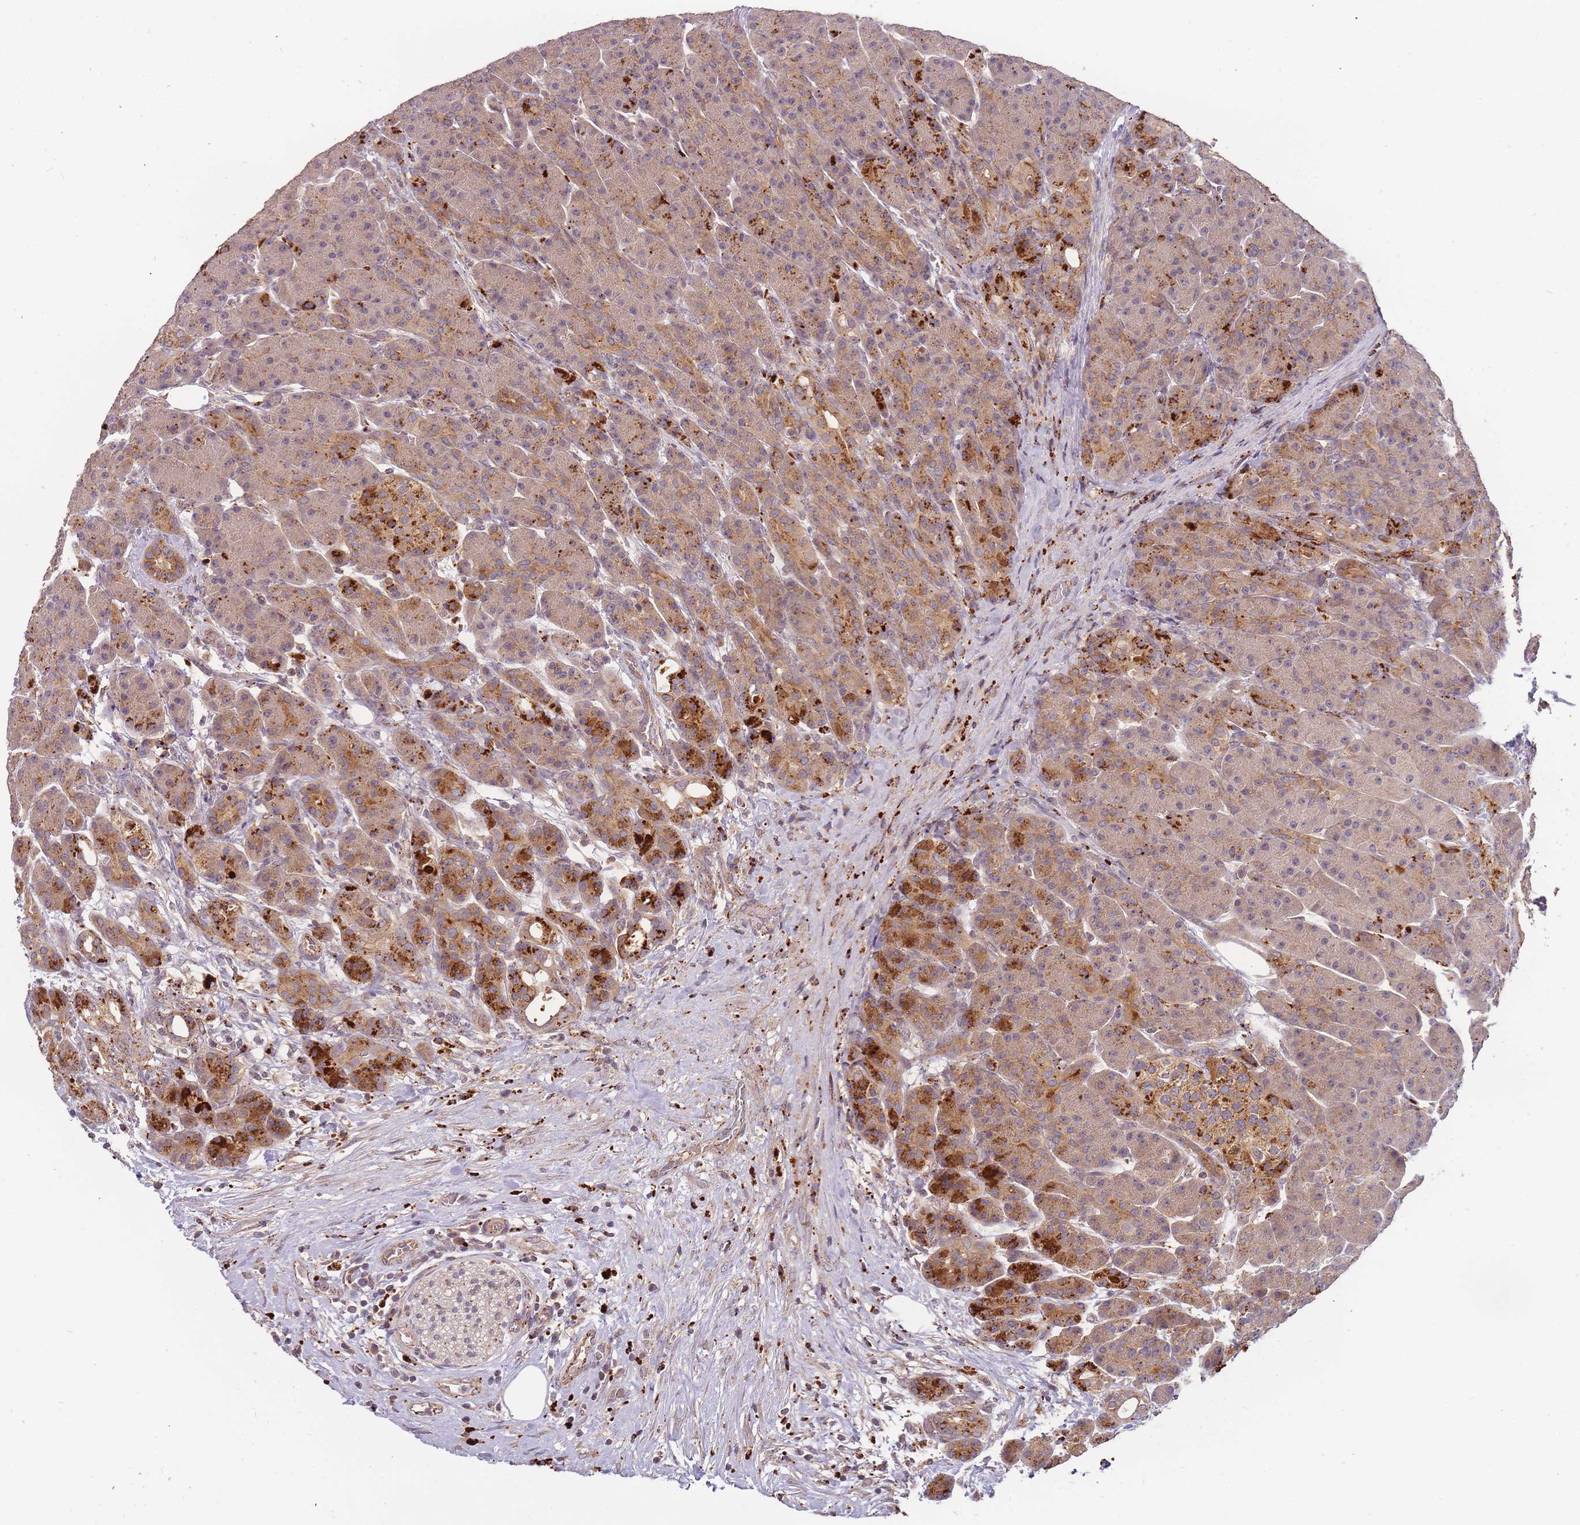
{"staining": {"intensity": "moderate", "quantity": ">75%", "location": "cytoplasmic/membranous"}, "tissue": "pancreas", "cell_type": "Exocrine glandular cells", "image_type": "normal", "snomed": [{"axis": "morphology", "description": "Normal tissue, NOS"}, {"axis": "topography", "description": "Pancreas"}], "caption": "An IHC image of normal tissue is shown. Protein staining in brown labels moderate cytoplasmic/membranous positivity in pancreas within exocrine glandular cells.", "gene": "ATG5", "patient": {"sex": "male", "age": 63}}